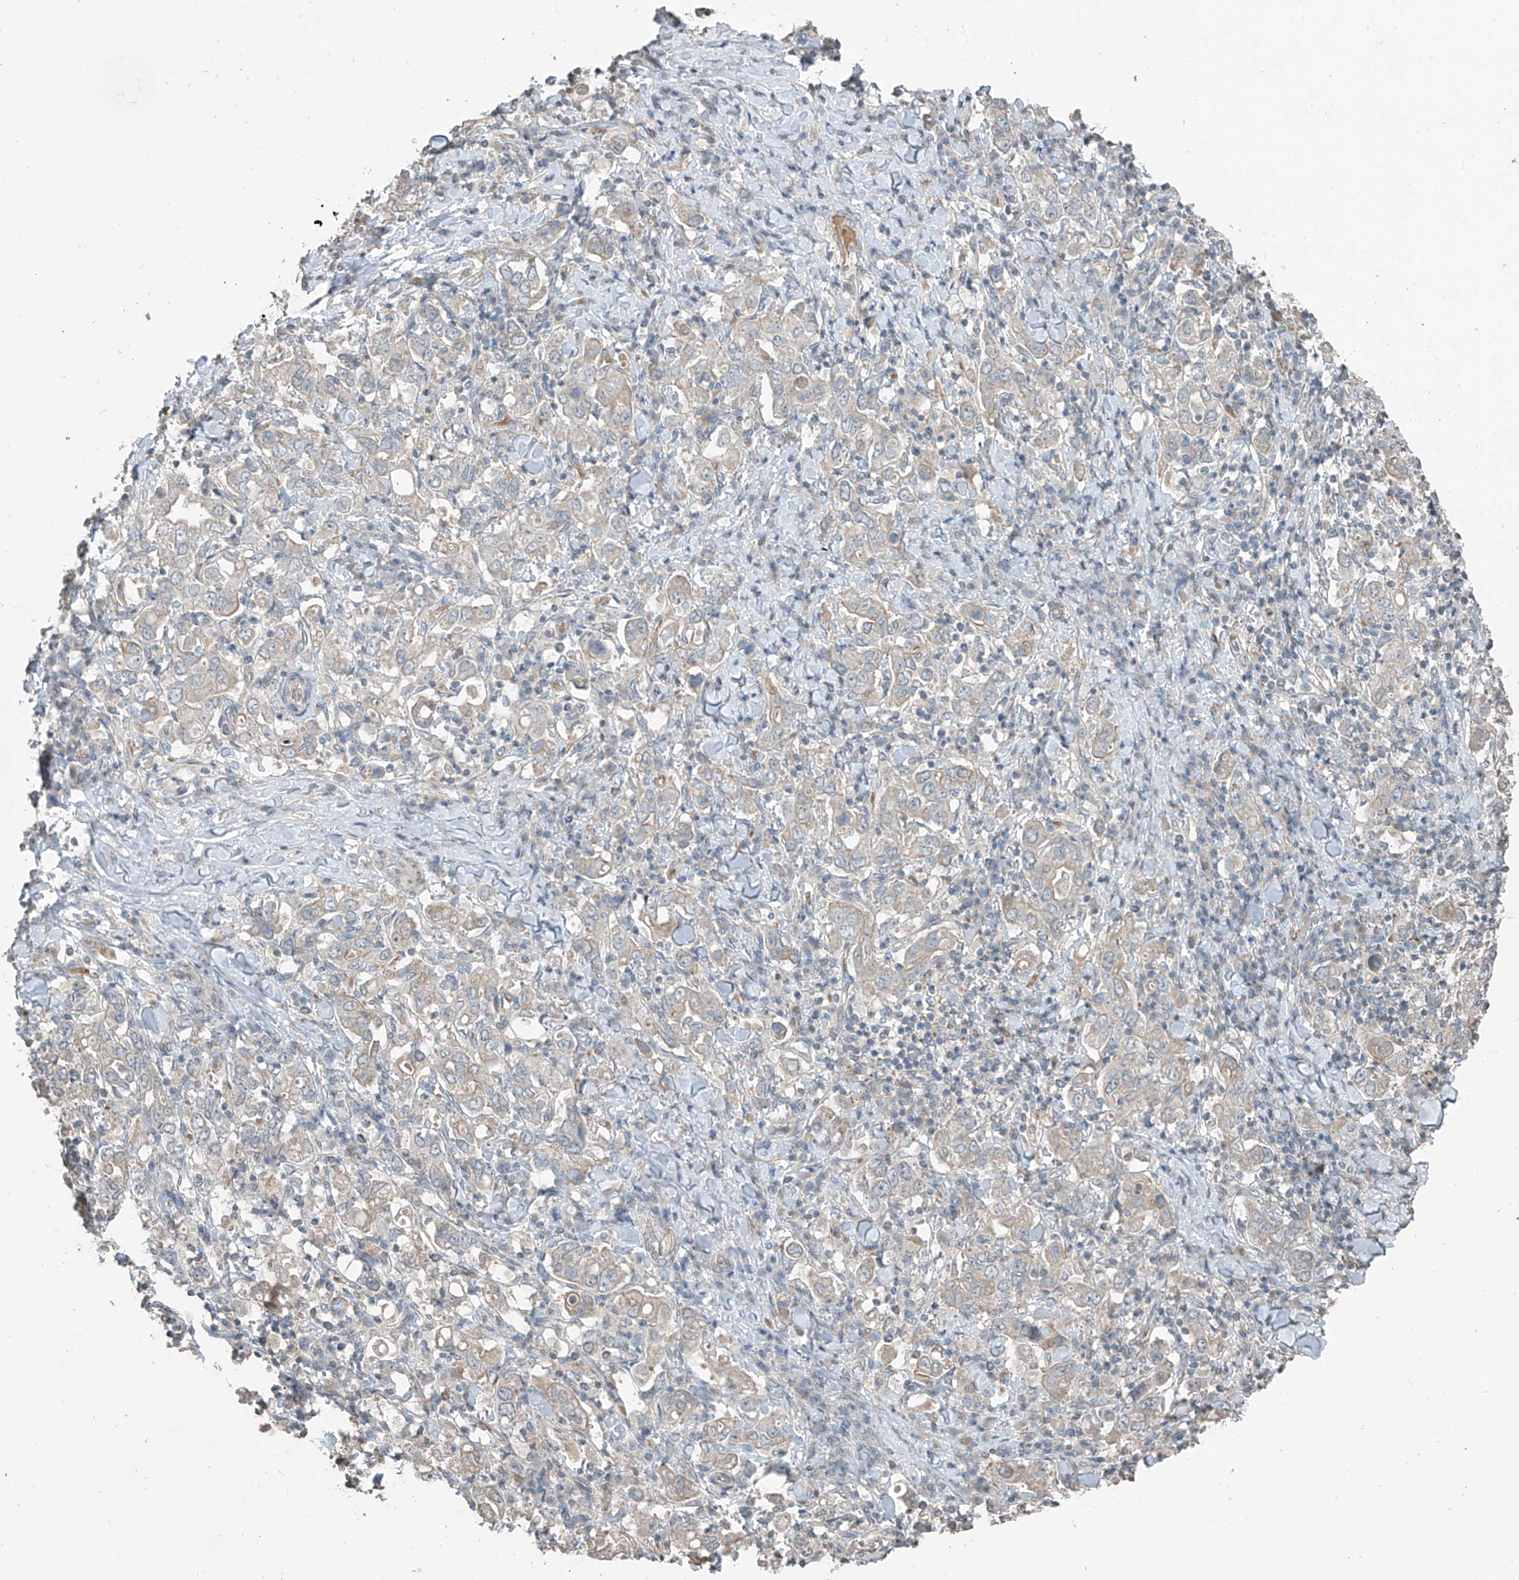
{"staining": {"intensity": "negative", "quantity": "none", "location": "none"}, "tissue": "stomach cancer", "cell_type": "Tumor cells", "image_type": "cancer", "snomed": [{"axis": "morphology", "description": "Adenocarcinoma, NOS"}, {"axis": "topography", "description": "Stomach, upper"}], "caption": "An immunohistochemistry (IHC) histopathology image of stomach cancer is shown. There is no staining in tumor cells of stomach cancer. Brightfield microscopy of IHC stained with DAB (brown) and hematoxylin (blue), captured at high magnification.", "gene": "HOXA11", "patient": {"sex": "male", "age": 62}}